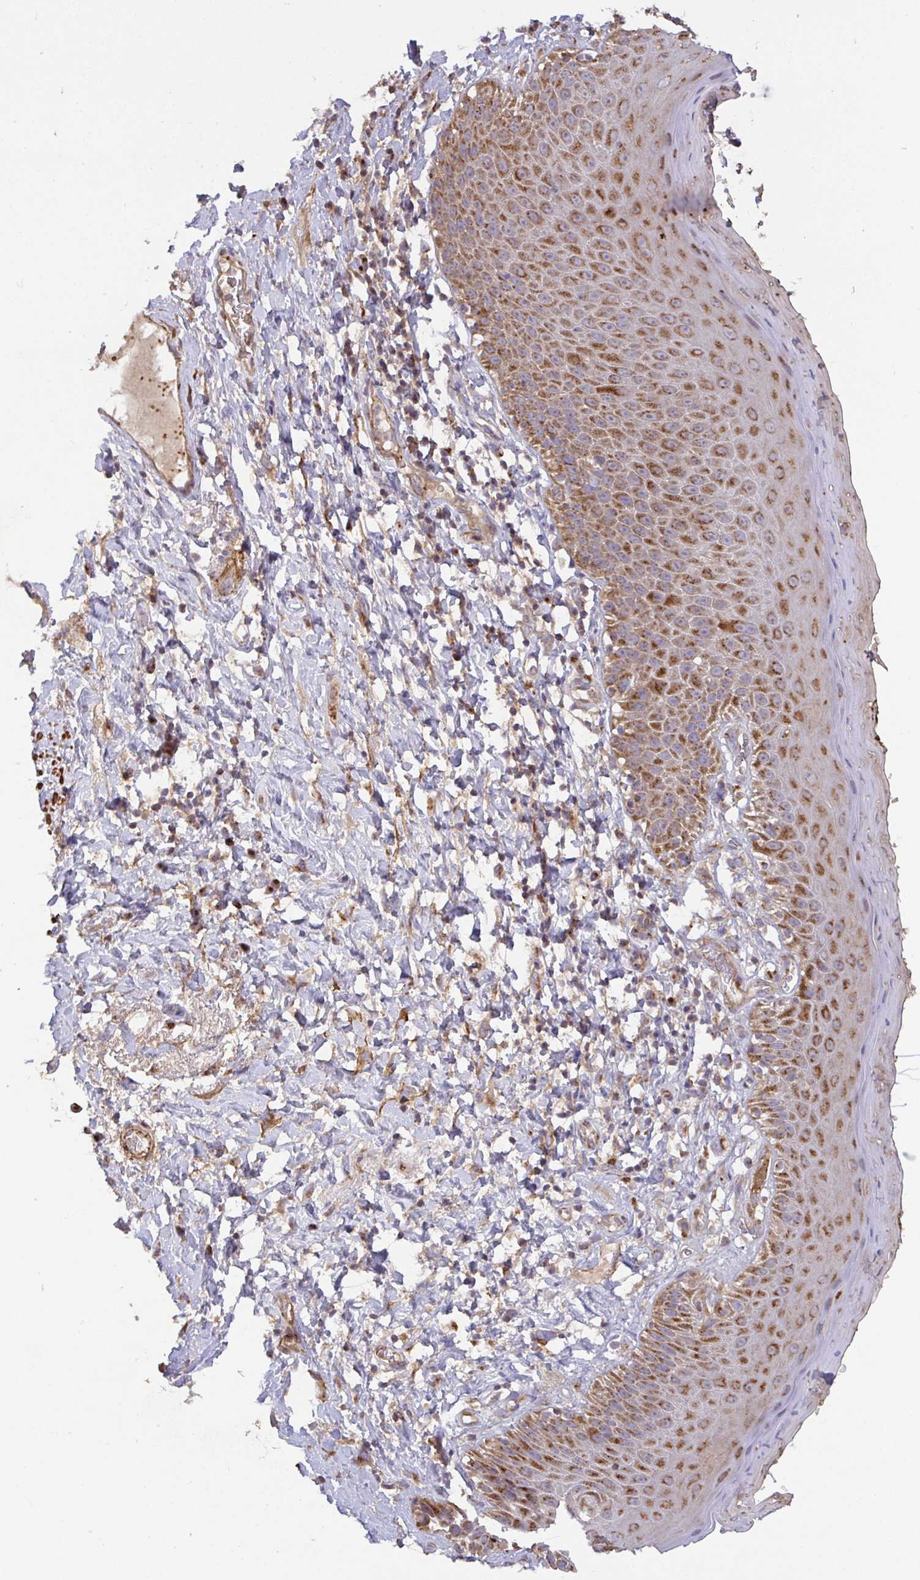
{"staining": {"intensity": "moderate", "quantity": ">75%", "location": "cytoplasmic/membranous"}, "tissue": "skin", "cell_type": "Epidermal cells", "image_type": "normal", "snomed": [{"axis": "morphology", "description": "Normal tissue, NOS"}, {"axis": "topography", "description": "Anal"}], "caption": "The image demonstrates a brown stain indicating the presence of a protein in the cytoplasmic/membranous of epidermal cells in skin.", "gene": "TM9SF4", "patient": {"sex": "male", "age": 78}}